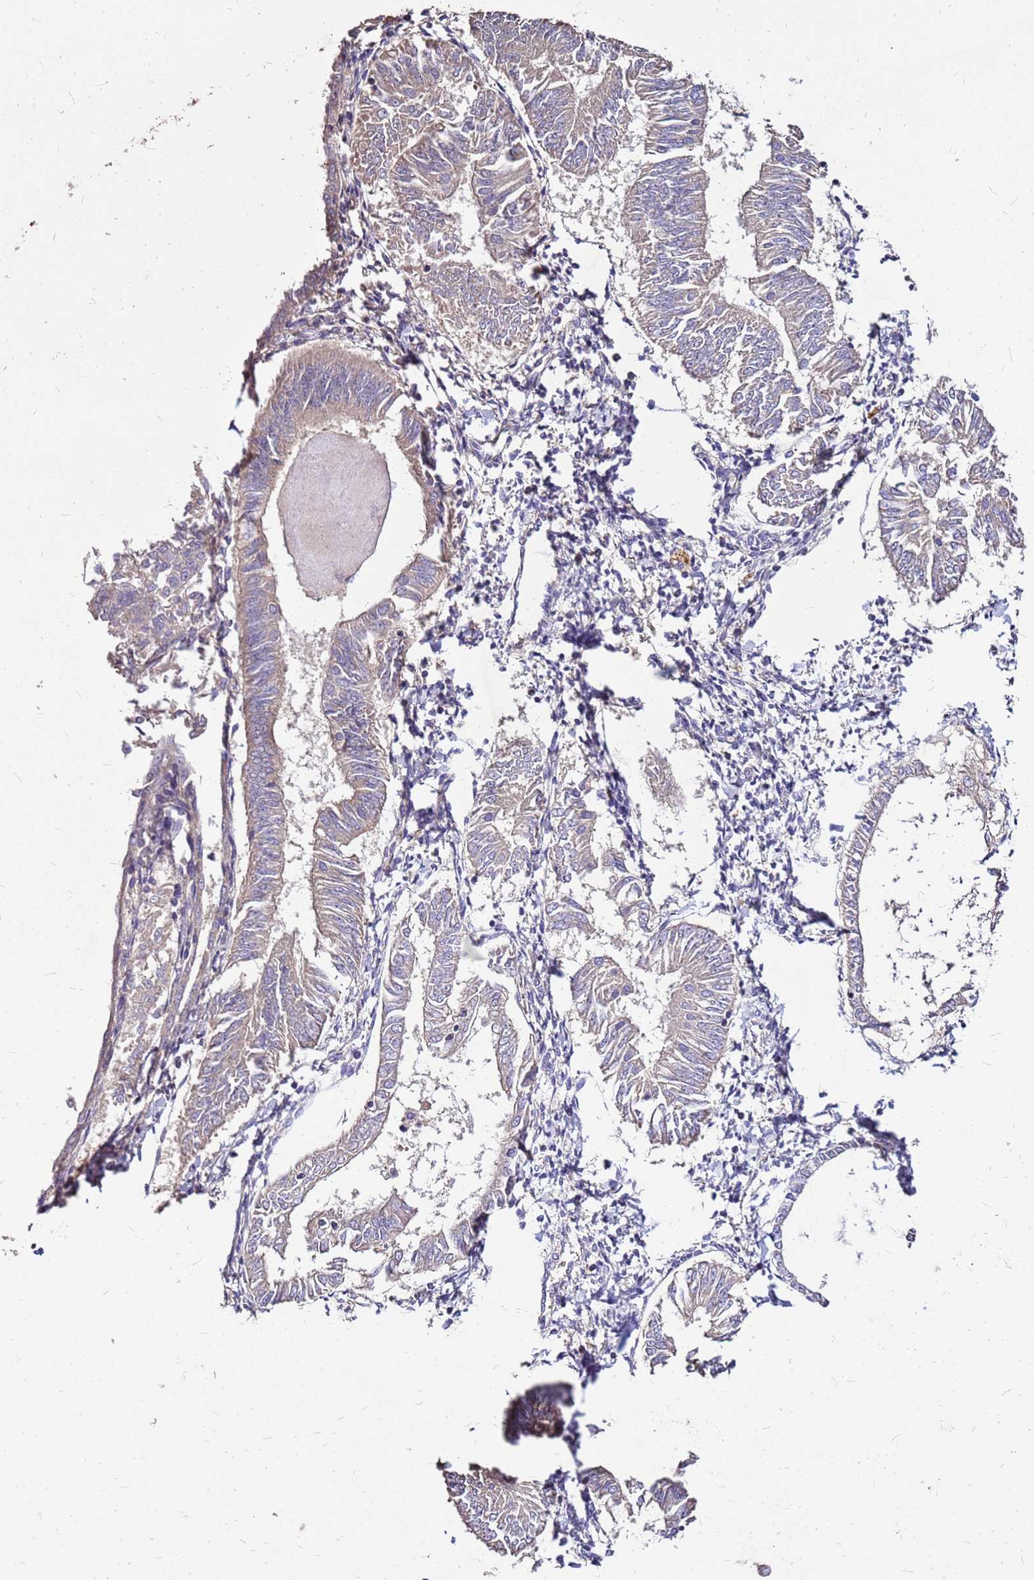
{"staining": {"intensity": "weak", "quantity": "25%-75%", "location": "cytoplasmic/membranous"}, "tissue": "endometrial cancer", "cell_type": "Tumor cells", "image_type": "cancer", "snomed": [{"axis": "morphology", "description": "Adenocarcinoma, NOS"}, {"axis": "topography", "description": "Endometrium"}], "caption": "Endometrial cancer stained with DAB (3,3'-diaminobenzidine) IHC demonstrates low levels of weak cytoplasmic/membranous expression in approximately 25%-75% of tumor cells. Nuclei are stained in blue.", "gene": "EXD3", "patient": {"sex": "female", "age": 58}}